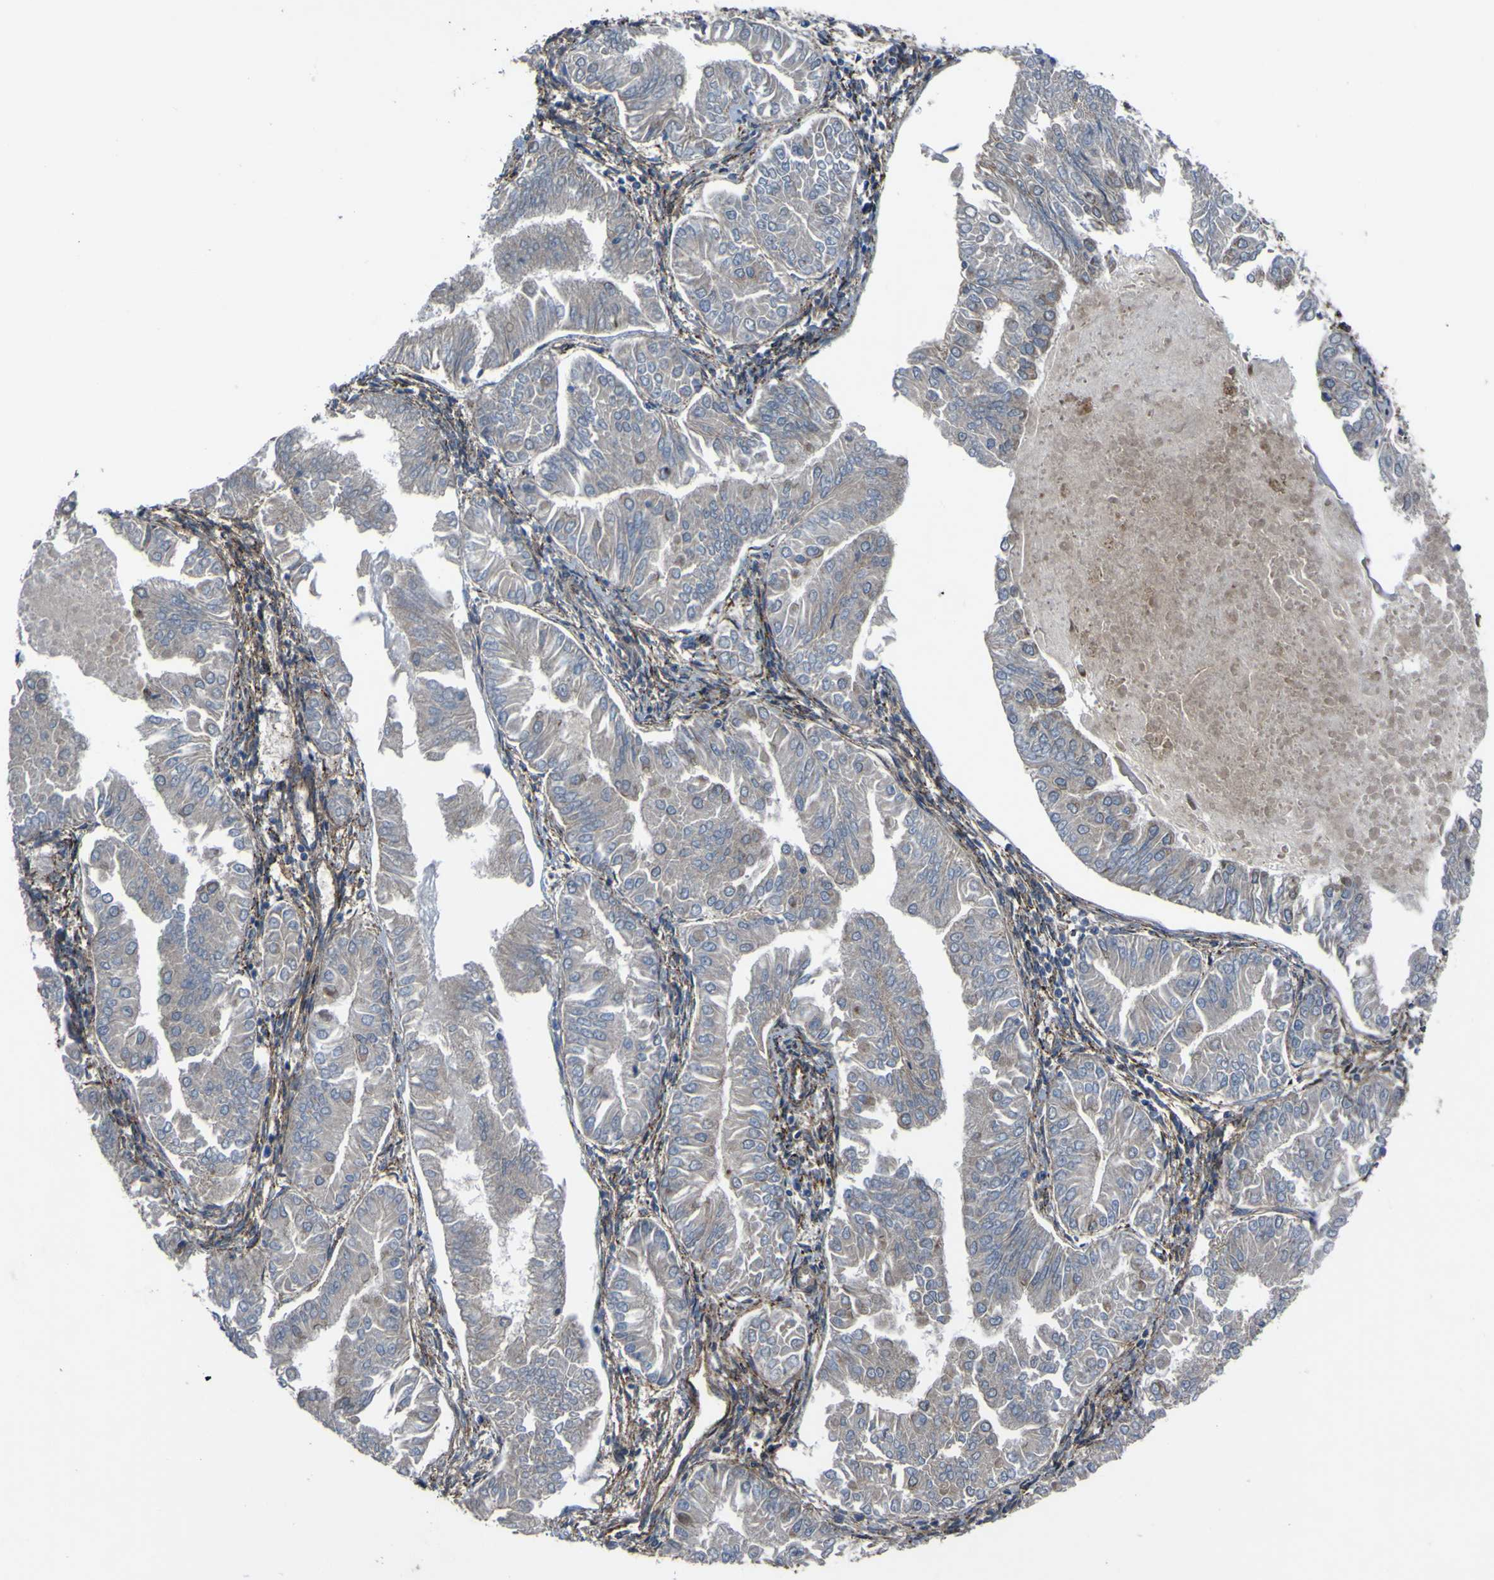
{"staining": {"intensity": "negative", "quantity": "none", "location": "none"}, "tissue": "endometrial cancer", "cell_type": "Tumor cells", "image_type": "cancer", "snomed": [{"axis": "morphology", "description": "Adenocarcinoma, NOS"}, {"axis": "topography", "description": "Endometrium"}], "caption": "Tumor cells are negative for protein expression in human endometrial cancer (adenocarcinoma).", "gene": "GPLD1", "patient": {"sex": "female", "age": 53}}